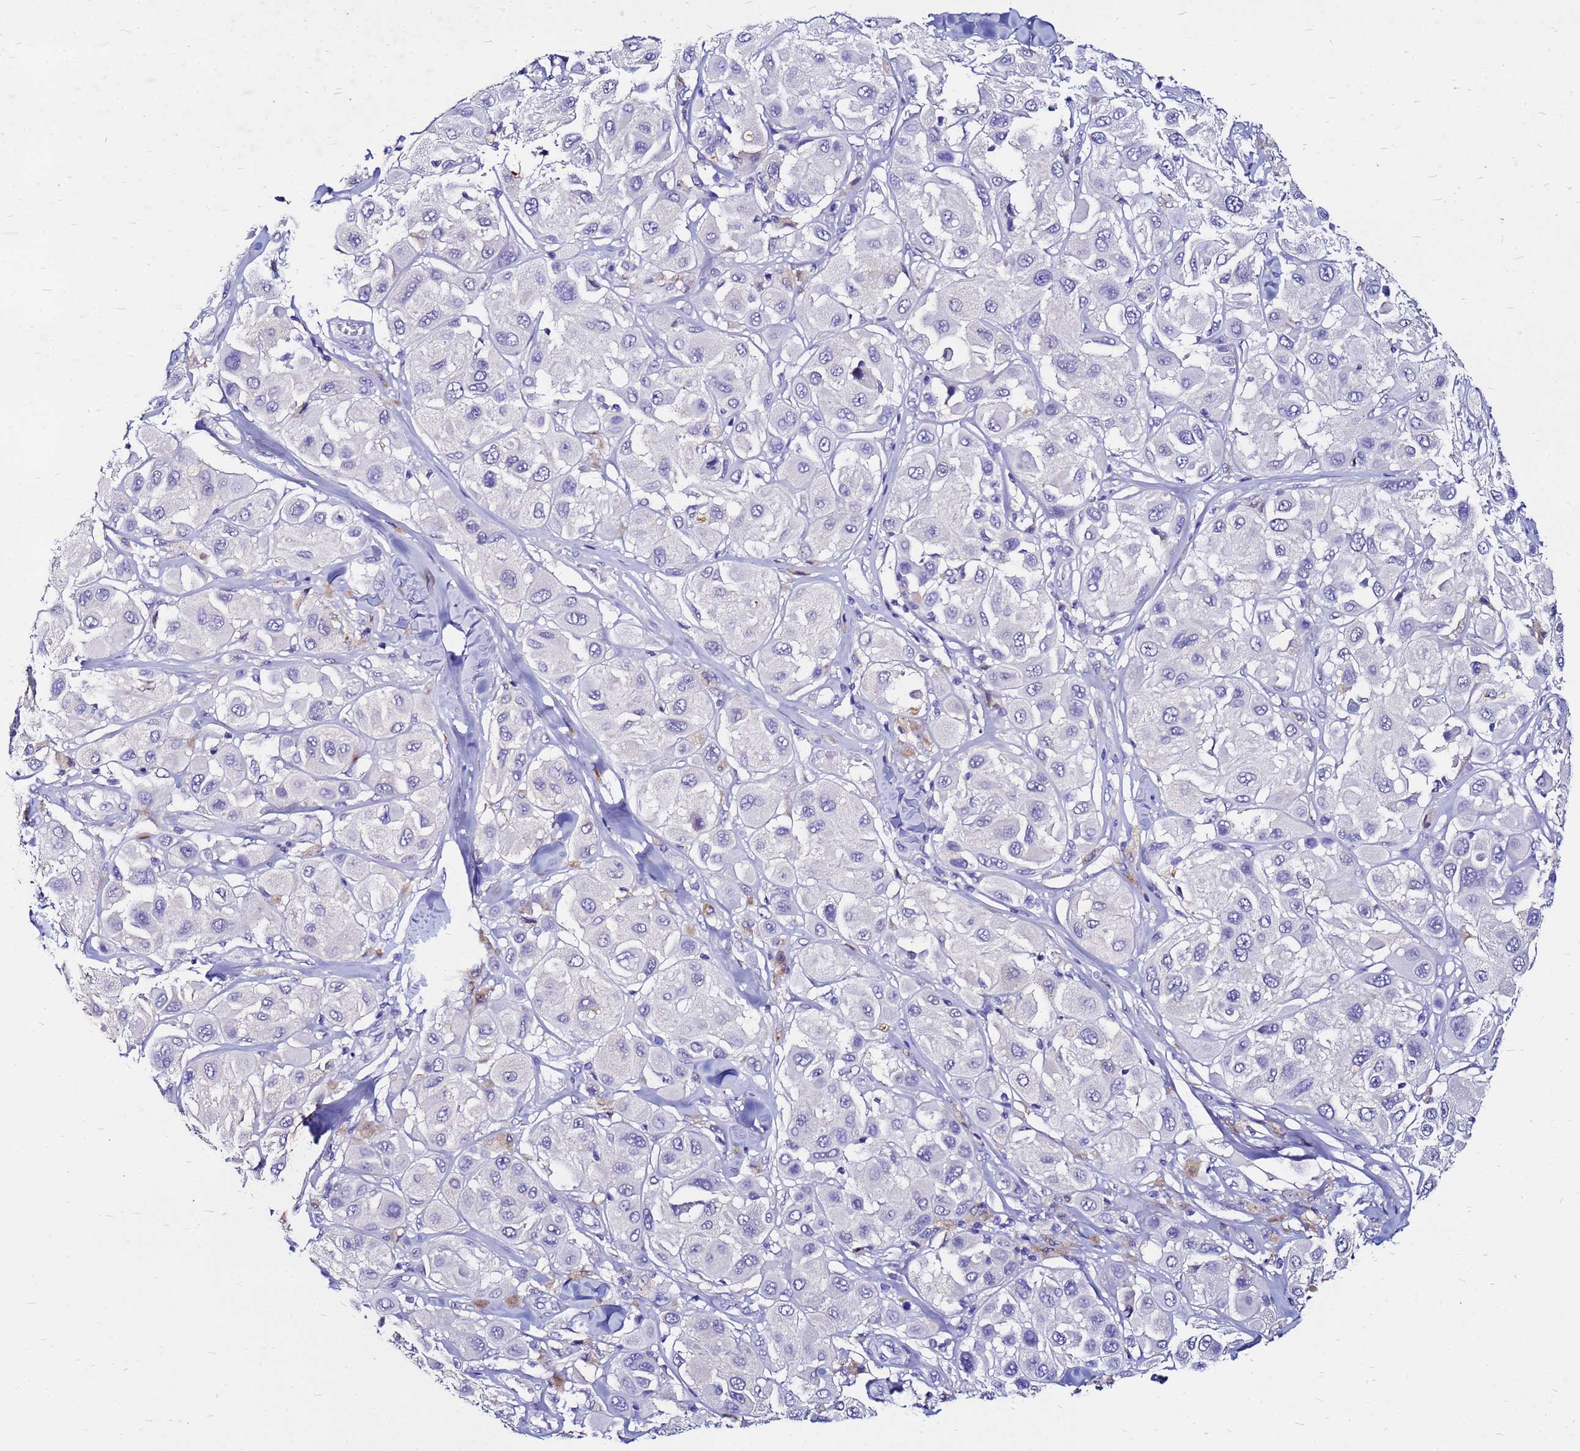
{"staining": {"intensity": "negative", "quantity": "none", "location": "none"}, "tissue": "melanoma", "cell_type": "Tumor cells", "image_type": "cancer", "snomed": [{"axis": "morphology", "description": "Malignant melanoma, Metastatic site"}, {"axis": "topography", "description": "Skin"}], "caption": "Immunohistochemistry image of human malignant melanoma (metastatic site) stained for a protein (brown), which reveals no staining in tumor cells.", "gene": "FAM183A", "patient": {"sex": "male", "age": 41}}